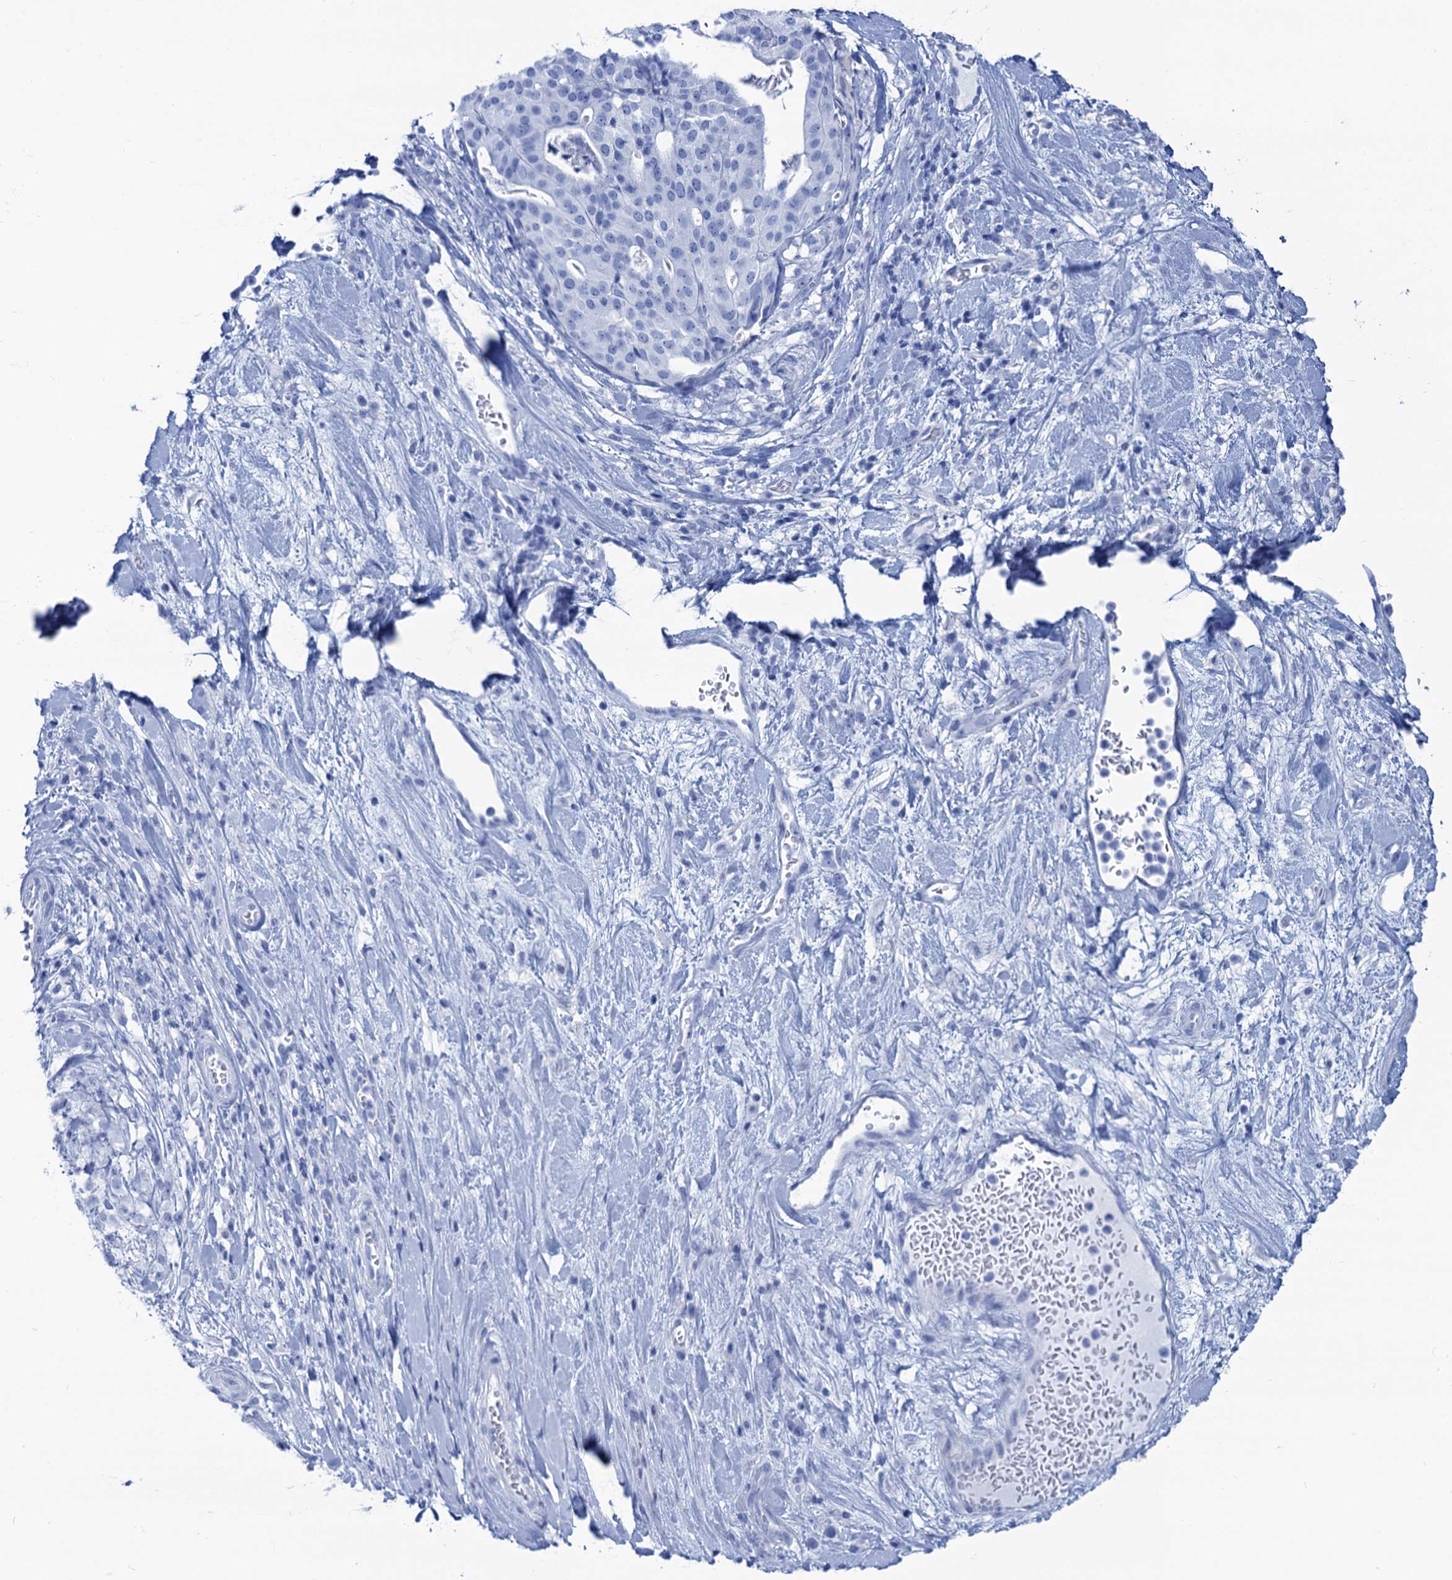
{"staining": {"intensity": "negative", "quantity": "none", "location": "none"}, "tissue": "stomach cancer", "cell_type": "Tumor cells", "image_type": "cancer", "snomed": [{"axis": "morphology", "description": "Adenocarcinoma, NOS"}, {"axis": "topography", "description": "Stomach"}], "caption": "The micrograph displays no significant positivity in tumor cells of adenocarcinoma (stomach).", "gene": "CABYR", "patient": {"sex": "male", "age": 48}}